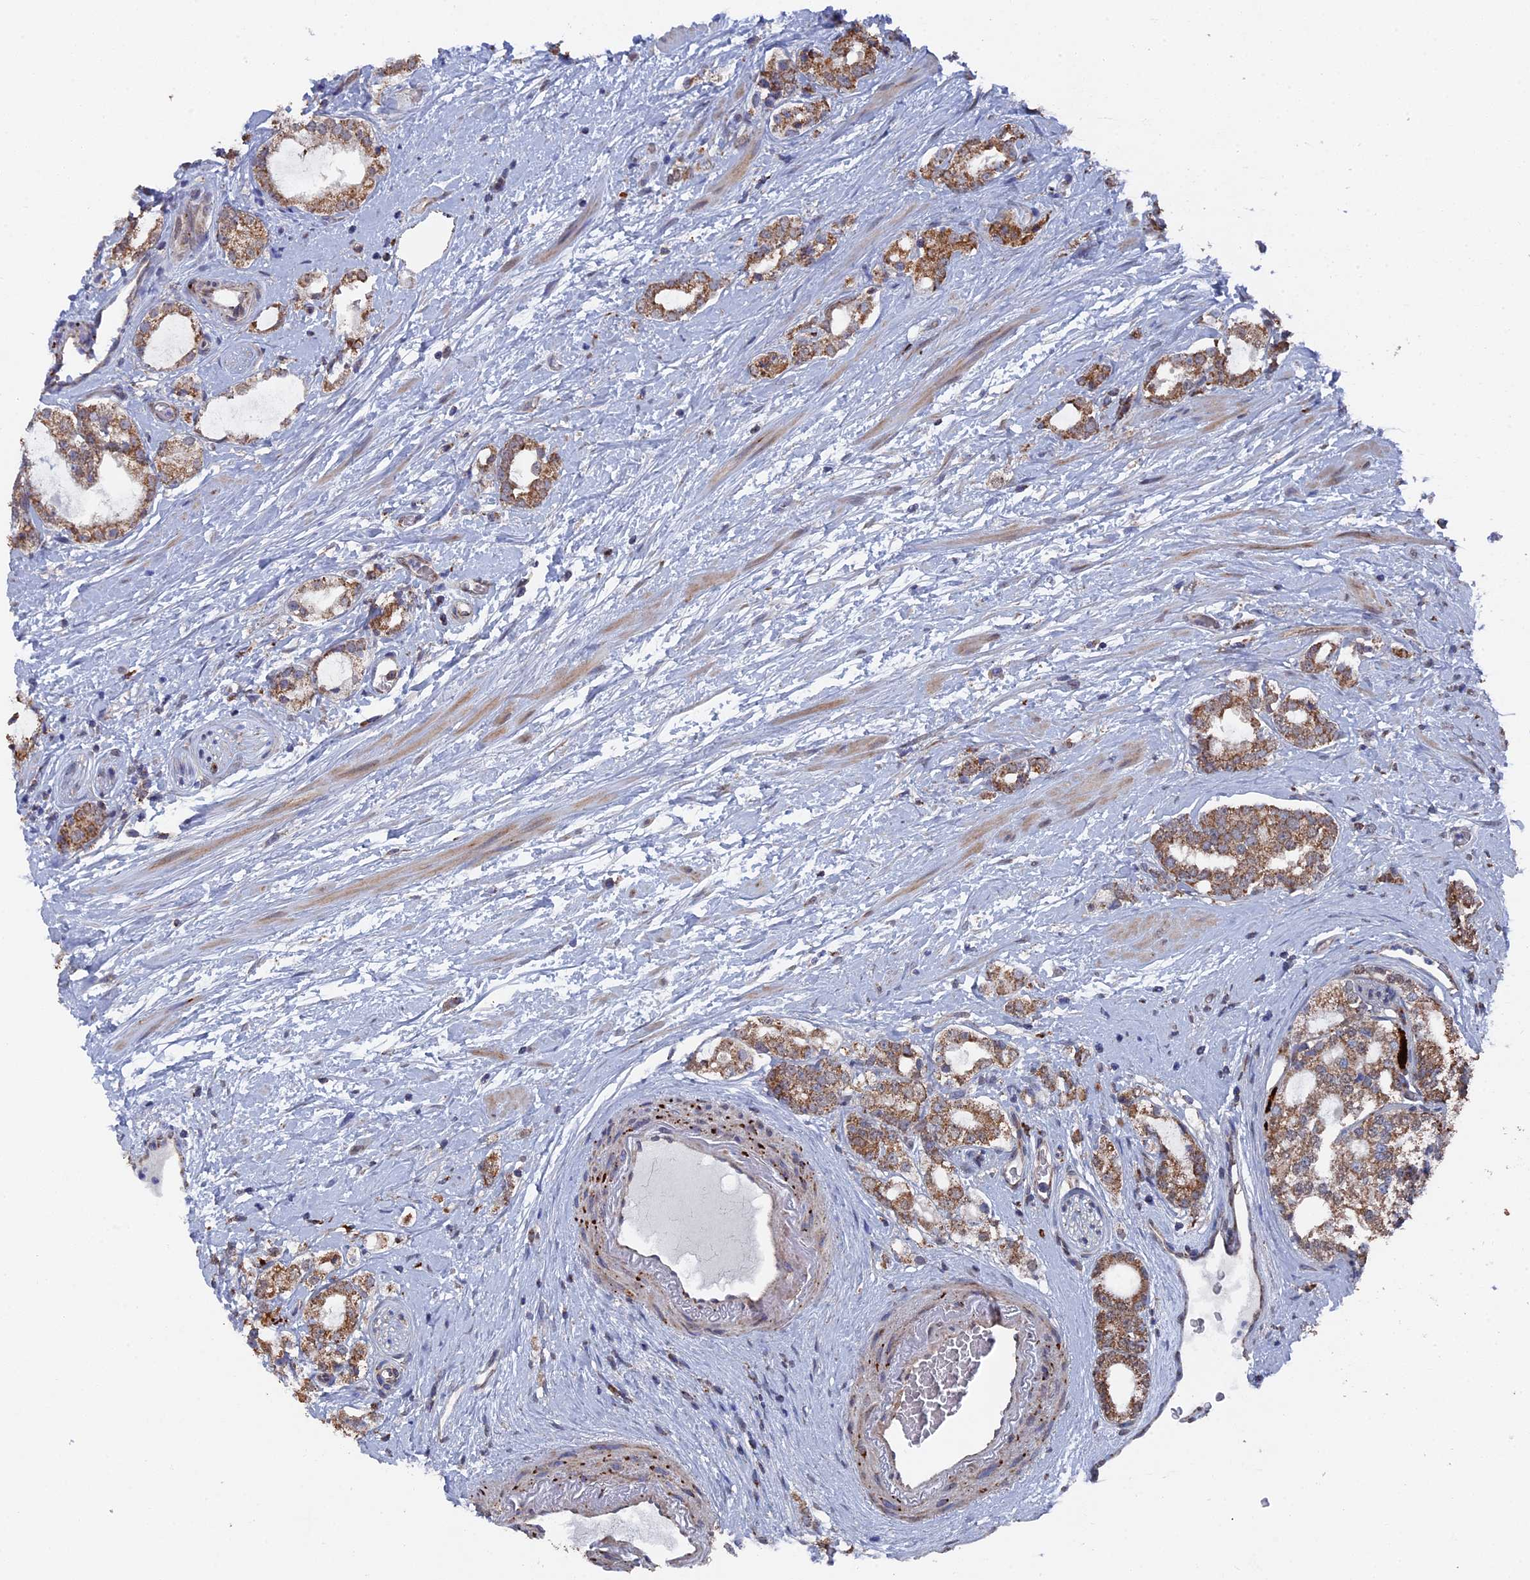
{"staining": {"intensity": "moderate", "quantity": ">75%", "location": "cytoplasmic/membranous"}, "tissue": "prostate cancer", "cell_type": "Tumor cells", "image_type": "cancer", "snomed": [{"axis": "morphology", "description": "Adenocarcinoma, High grade"}, {"axis": "topography", "description": "Prostate"}], "caption": "This is an image of IHC staining of adenocarcinoma (high-grade) (prostate), which shows moderate positivity in the cytoplasmic/membranous of tumor cells.", "gene": "SMG9", "patient": {"sex": "male", "age": 64}}